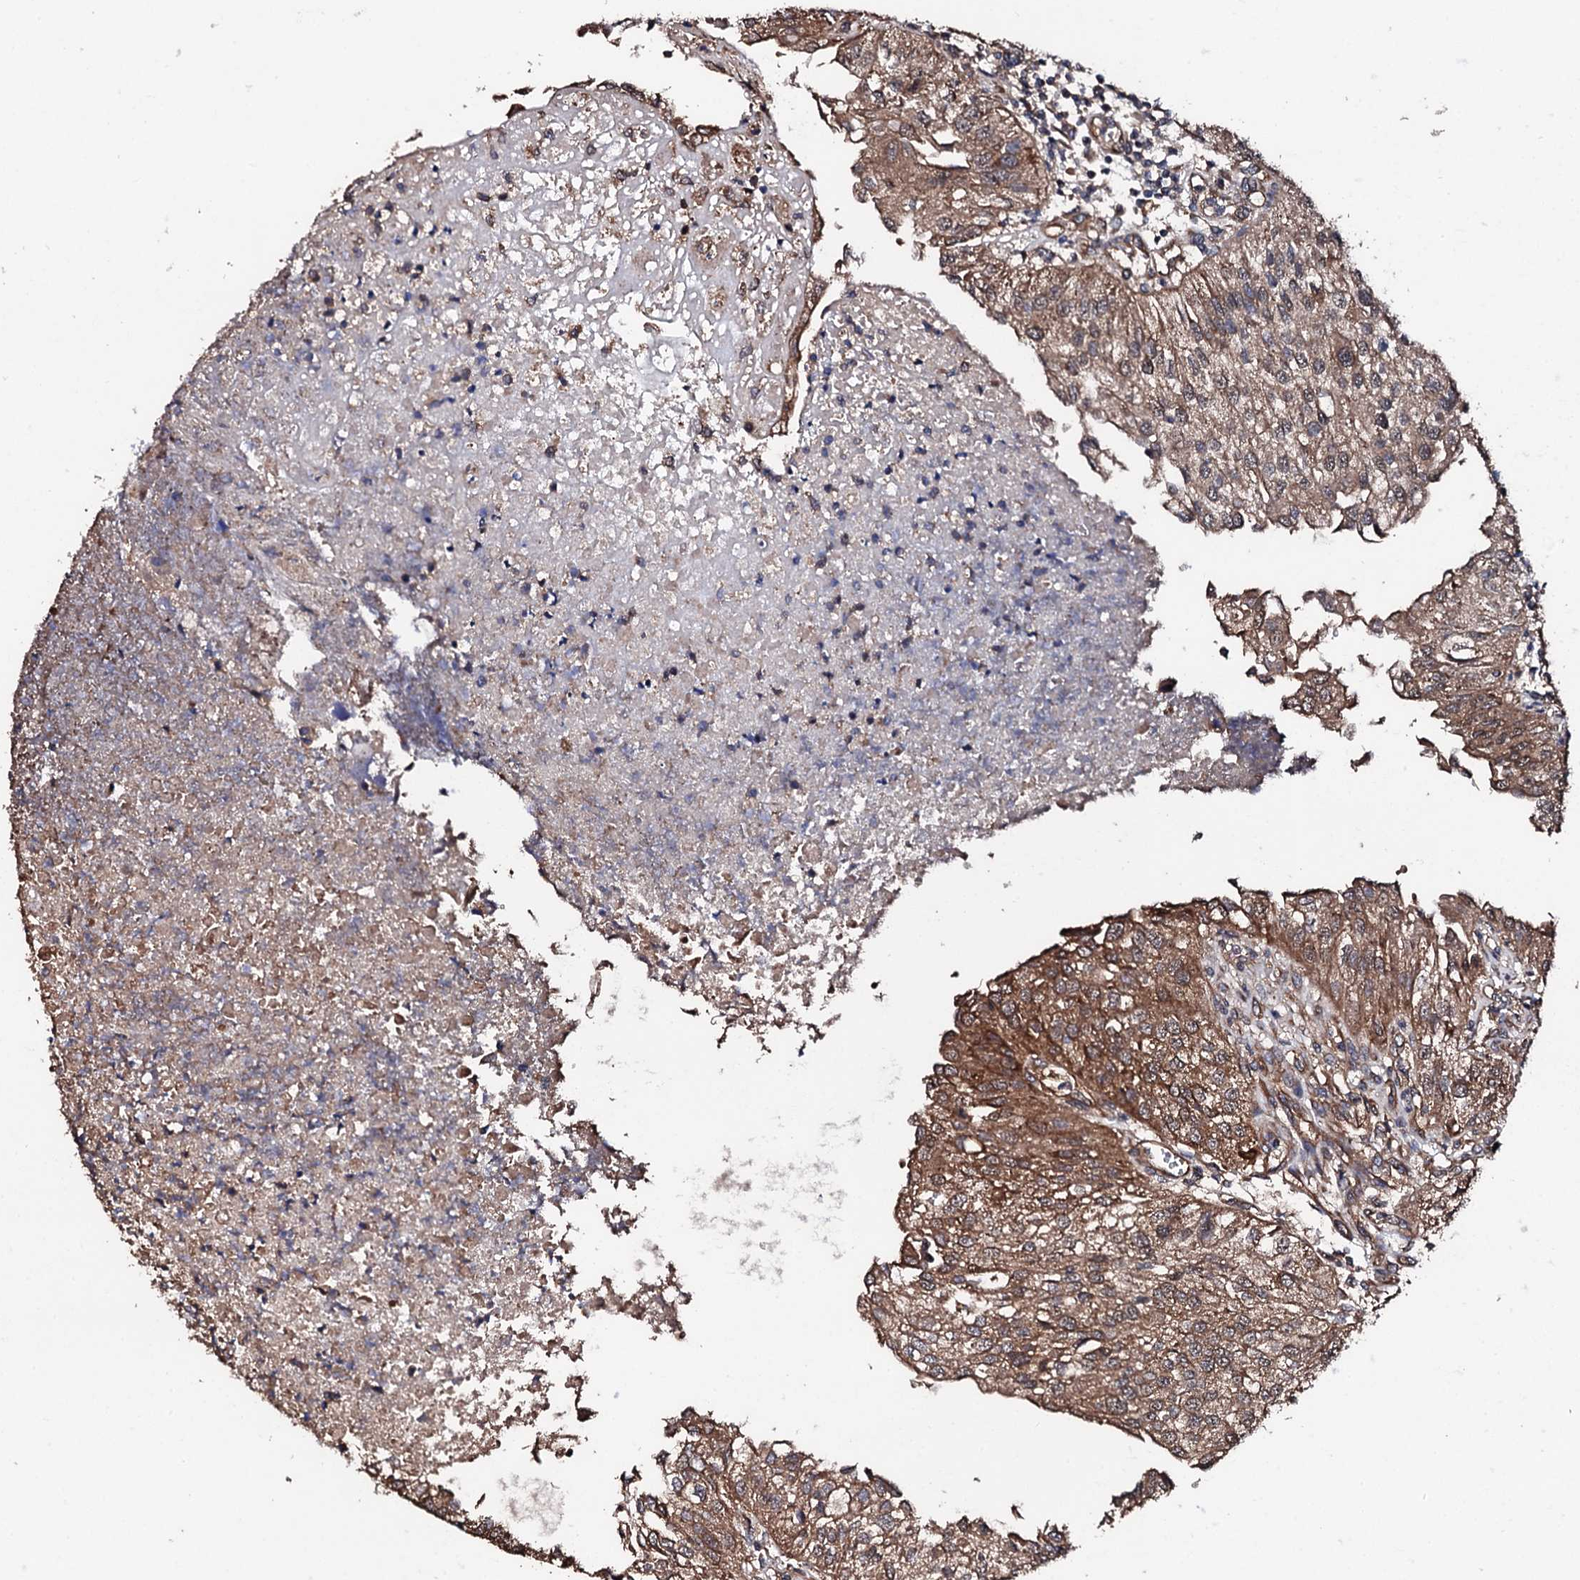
{"staining": {"intensity": "moderate", "quantity": ">75%", "location": "cytoplasmic/membranous"}, "tissue": "urothelial cancer", "cell_type": "Tumor cells", "image_type": "cancer", "snomed": [{"axis": "morphology", "description": "Urothelial carcinoma, Low grade"}, {"axis": "topography", "description": "Urinary bladder"}], "caption": "Immunohistochemical staining of urothelial carcinoma (low-grade) reveals medium levels of moderate cytoplasmic/membranous positivity in about >75% of tumor cells.", "gene": "CKAP5", "patient": {"sex": "female", "age": 89}}